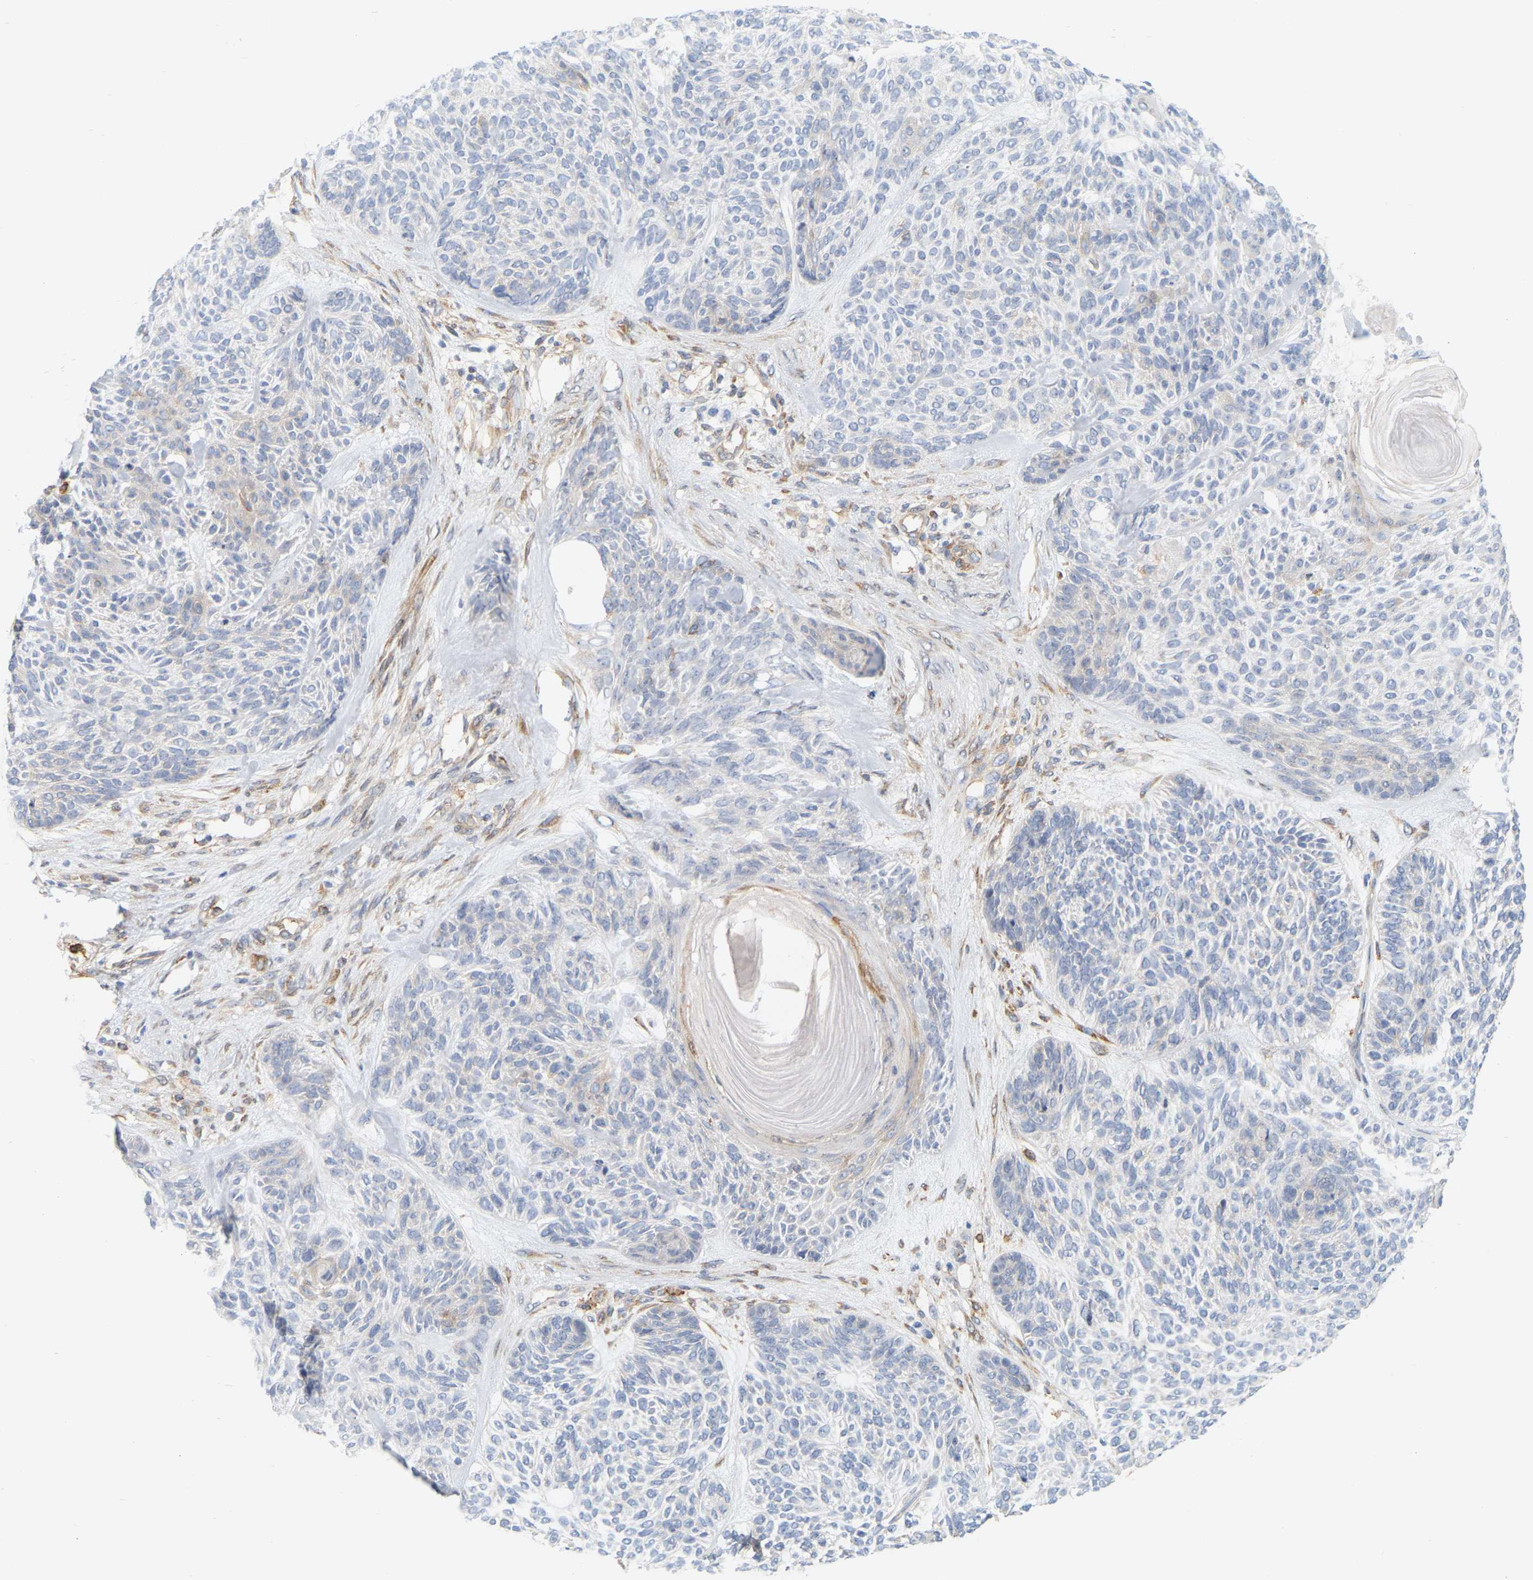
{"staining": {"intensity": "negative", "quantity": "none", "location": "none"}, "tissue": "skin cancer", "cell_type": "Tumor cells", "image_type": "cancer", "snomed": [{"axis": "morphology", "description": "Basal cell carcinoma"}, {"axis": "topography", "description": "Skin"}], "caption": "Image shows no significant protein expression in tumor cells of skin cancer (basal cell carcinoma).", "gene": "RAPH1", "patient": {"sex": "male", "age": 55}}